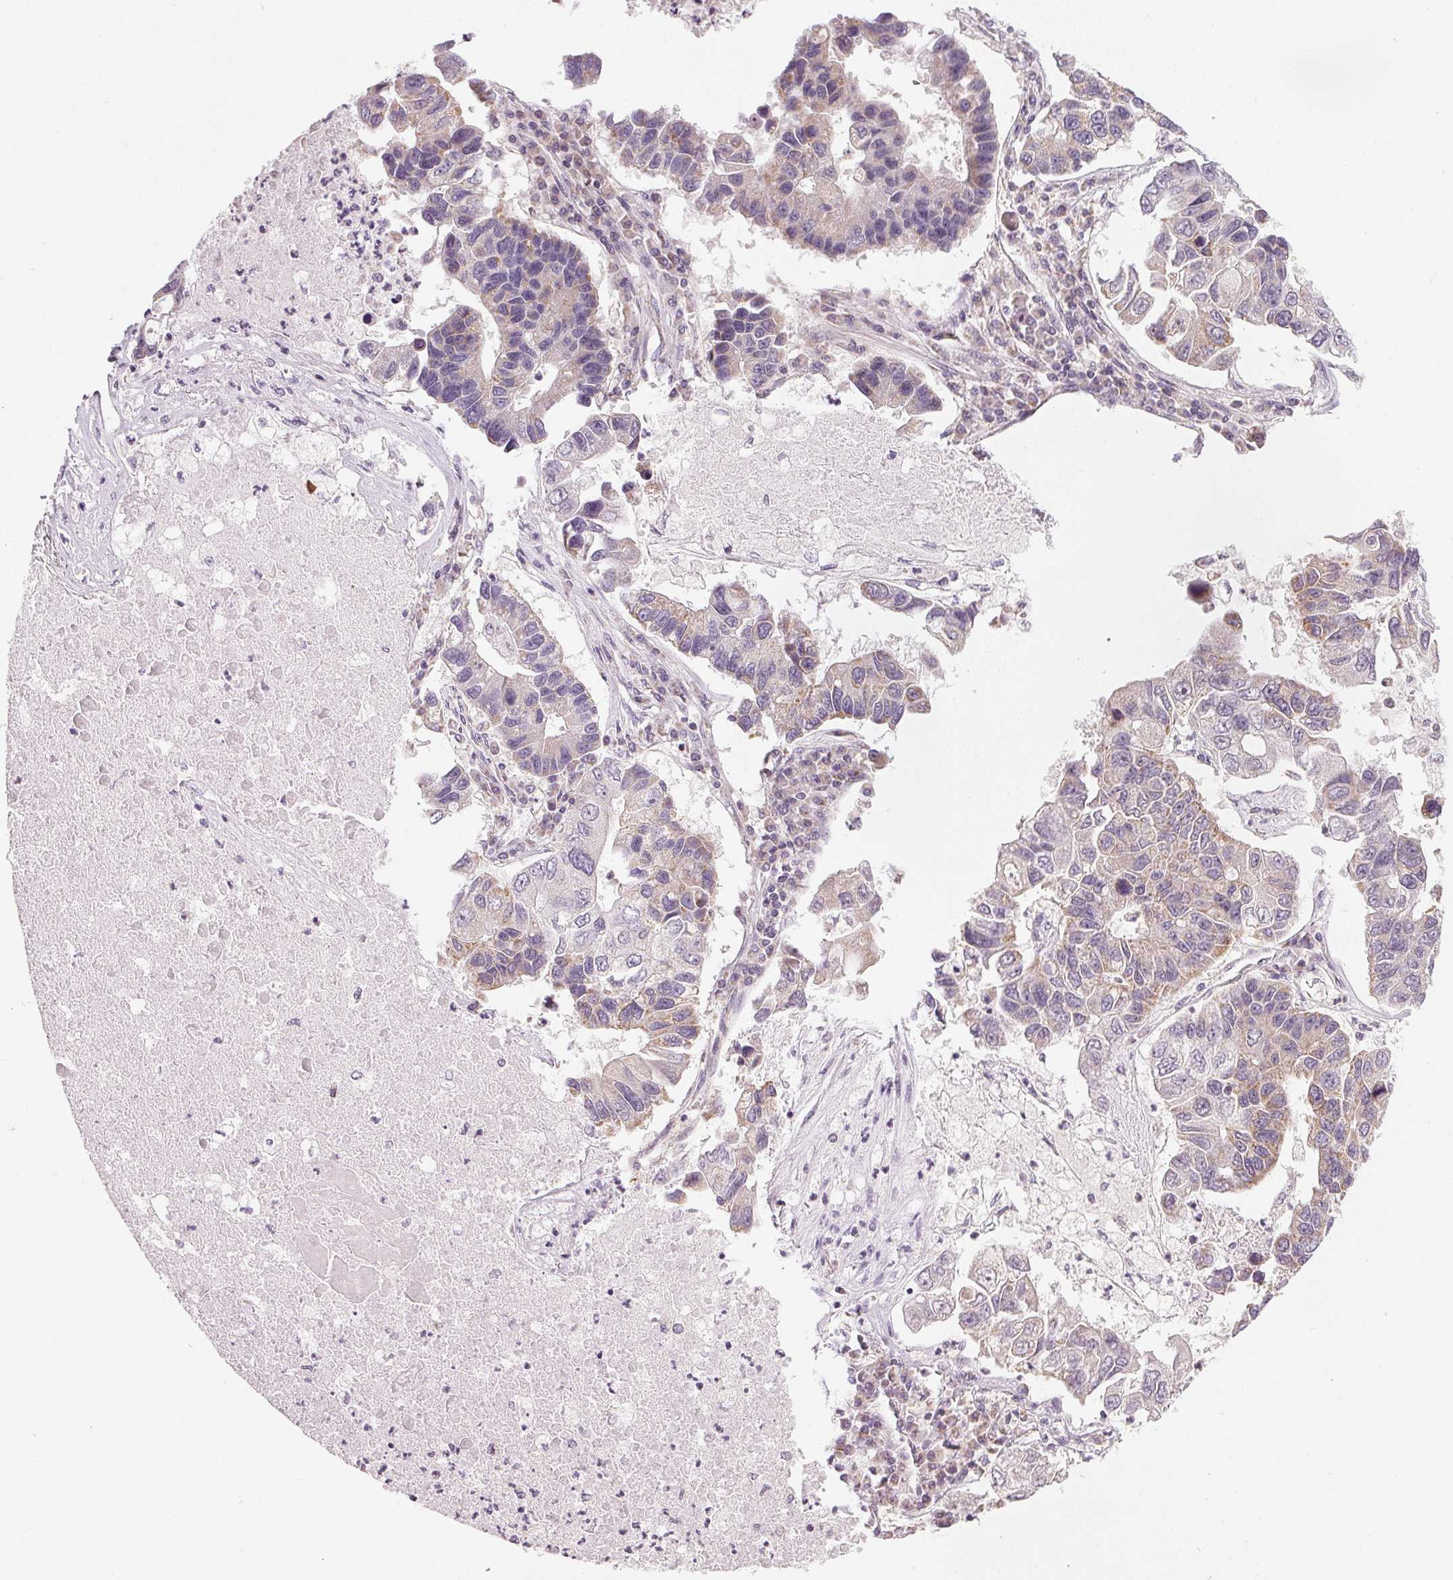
{"staining": {"intensity": "weak", "quantity": "<25%", "location": "cytoplasmic/membranous"}, "tissue": "lung cancer", "cell_type": "Tumor cells", "image_type": "cancer", "snomed": [{"axis": "morphology", "description": "Adenocarcinoma, NOS"}, {"axis": "topography", "description": "Bronchus"}, {"axis": "topography", "description": "Lung"}], "caption": "This is an immunohistochemistry image of human lung cancer (adenocarcinoma). There is no staining in tumor cells.", "gene": "COQ7", "patient": {"sex": "female", "age": 51}}